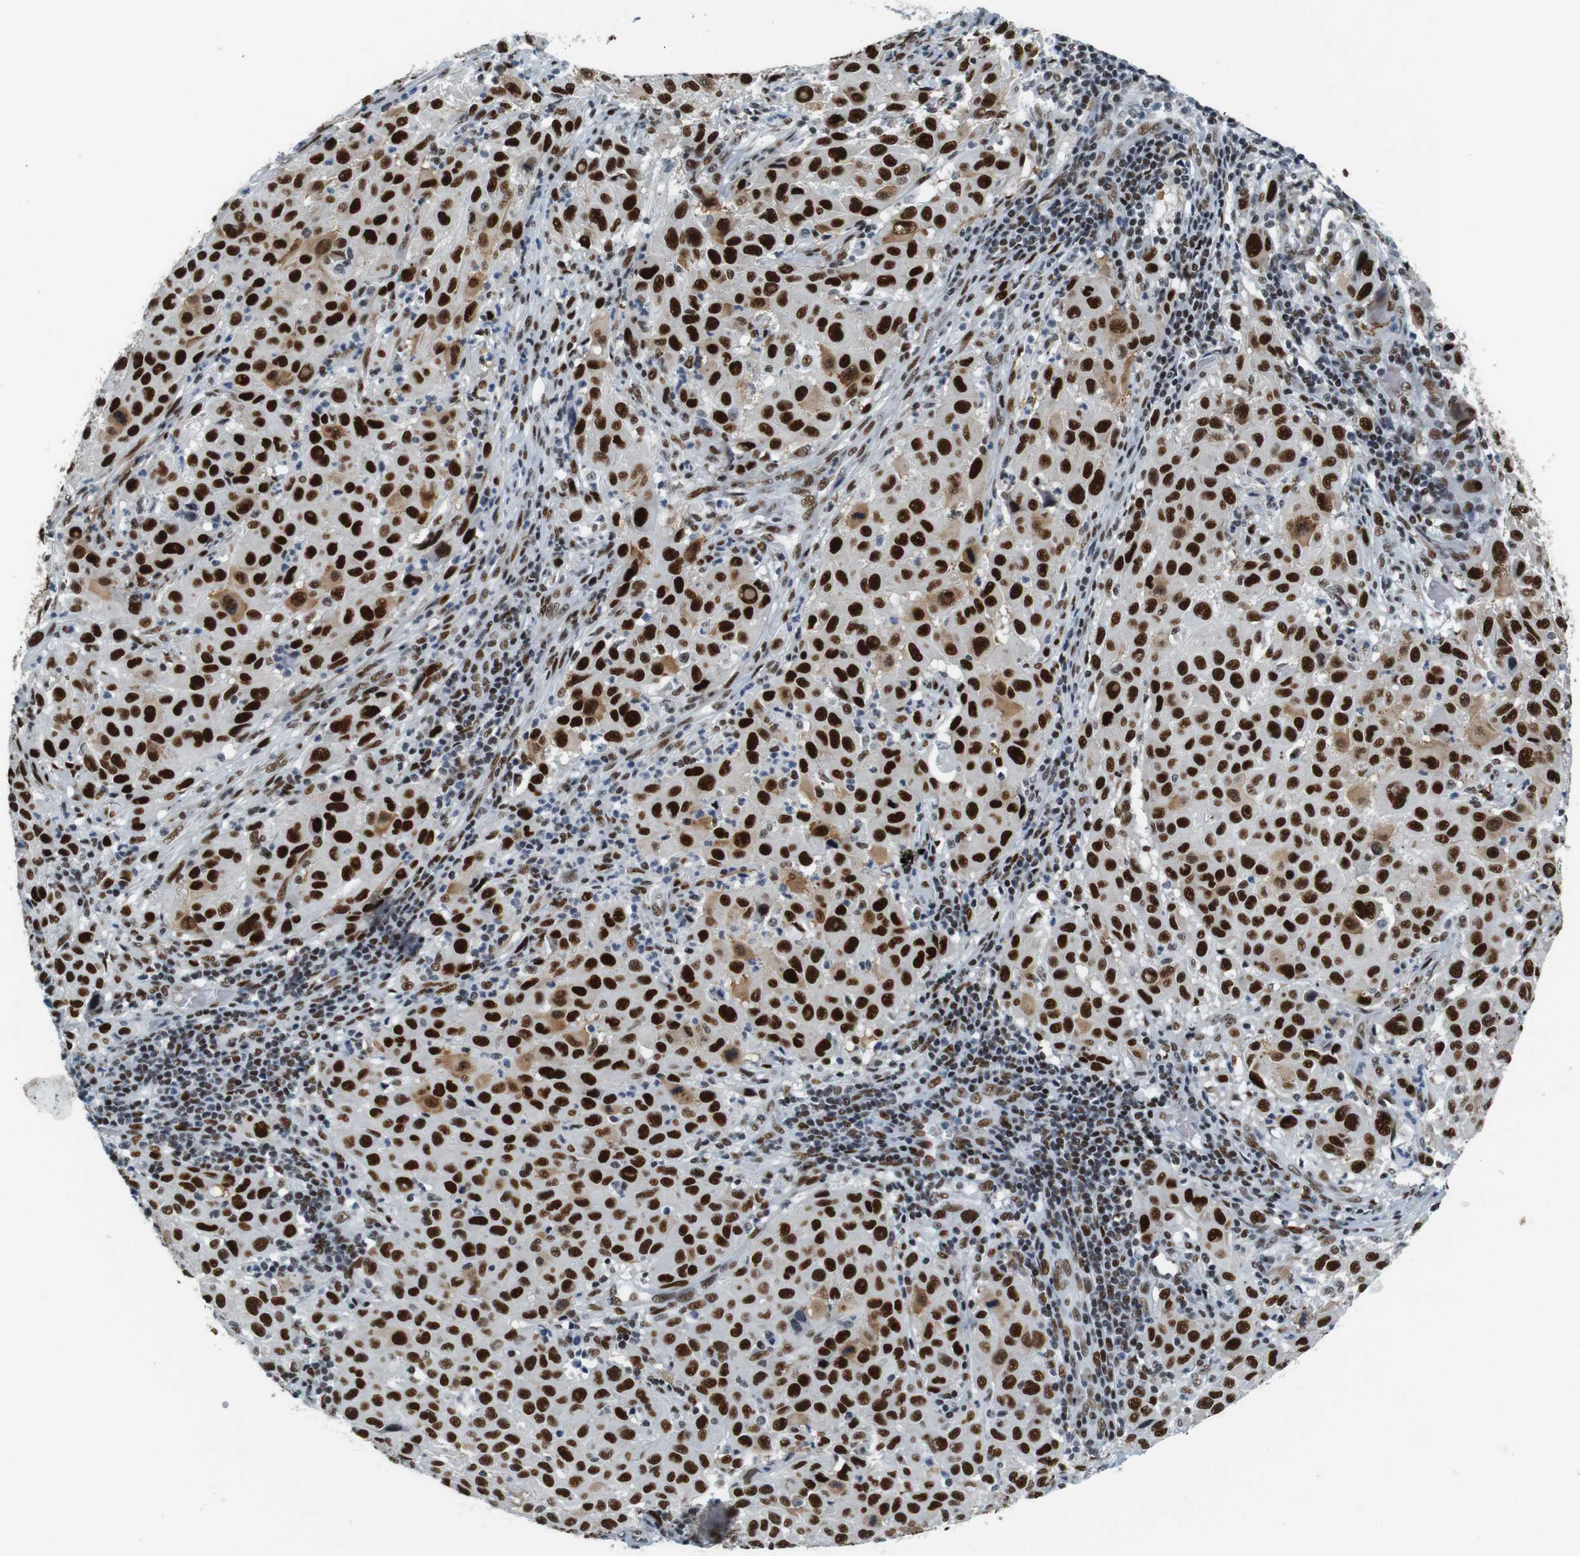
{"staining": {"intensity": "strong", "quantity": ">75%", "location": "nuclear"}, "tissue": "melanoma", "cell_type": "Tumor cells", "image_type": "cancer", "snomed": [{"axis": "morphology", "description": "Malignant melanoma, Metastatic site"}, {"axis": "topography", "description": "Lymph node"}], "caption": "This image exhibits immunohistochemistry staining of melanoma, with high strong nuclear expression in approximately >75% of tumor cells.", "gene": "HEXIM1", "patient": {"sex": "male", "age": 61}}